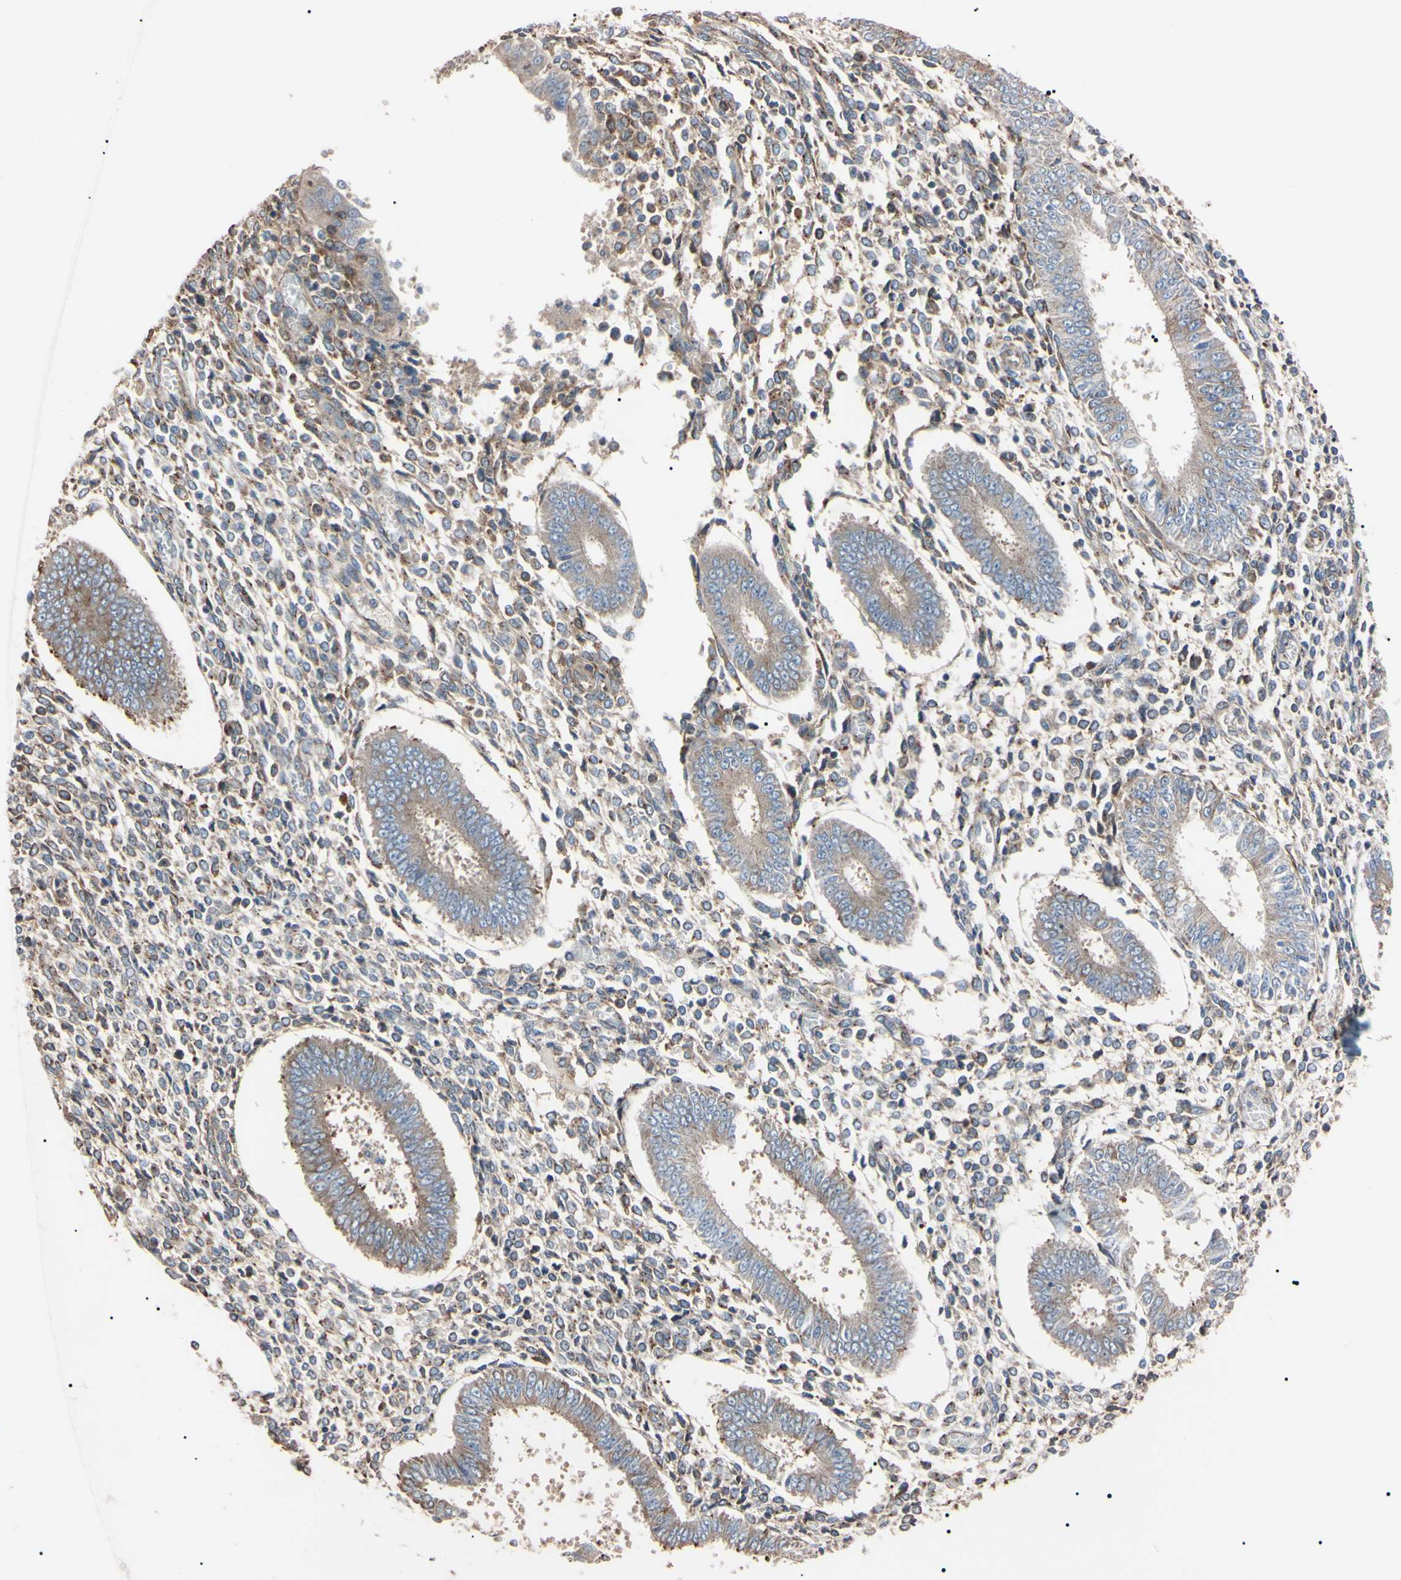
{"staining": {"intensity": "moderate", "quantity": ">75%", "location": "cytoplasmic/membranous"}, "tissue": "endometrium", "cell_type": "Cells in endometrial stroma", "image_type": "normal", "snomed": [{"axis": "morphology", "description": "Normal tissue, NOS"}, {"axis": "topography", "description": "Endometrium"}], "caption": "DAB (3,3'-diaminobenzidine) immunohistochemical staining of normal human endometrium exhibits moderate cytoplasmic/membranous protein positivity in approximately >75% of cells in endometrial stroma. (Stains: DAB in brown, nuclei in blue, Microscopy: brightfield microscopy at high magnification).", "gene": "PRKACA", "patient": {"sex": "female", "age": 35}}